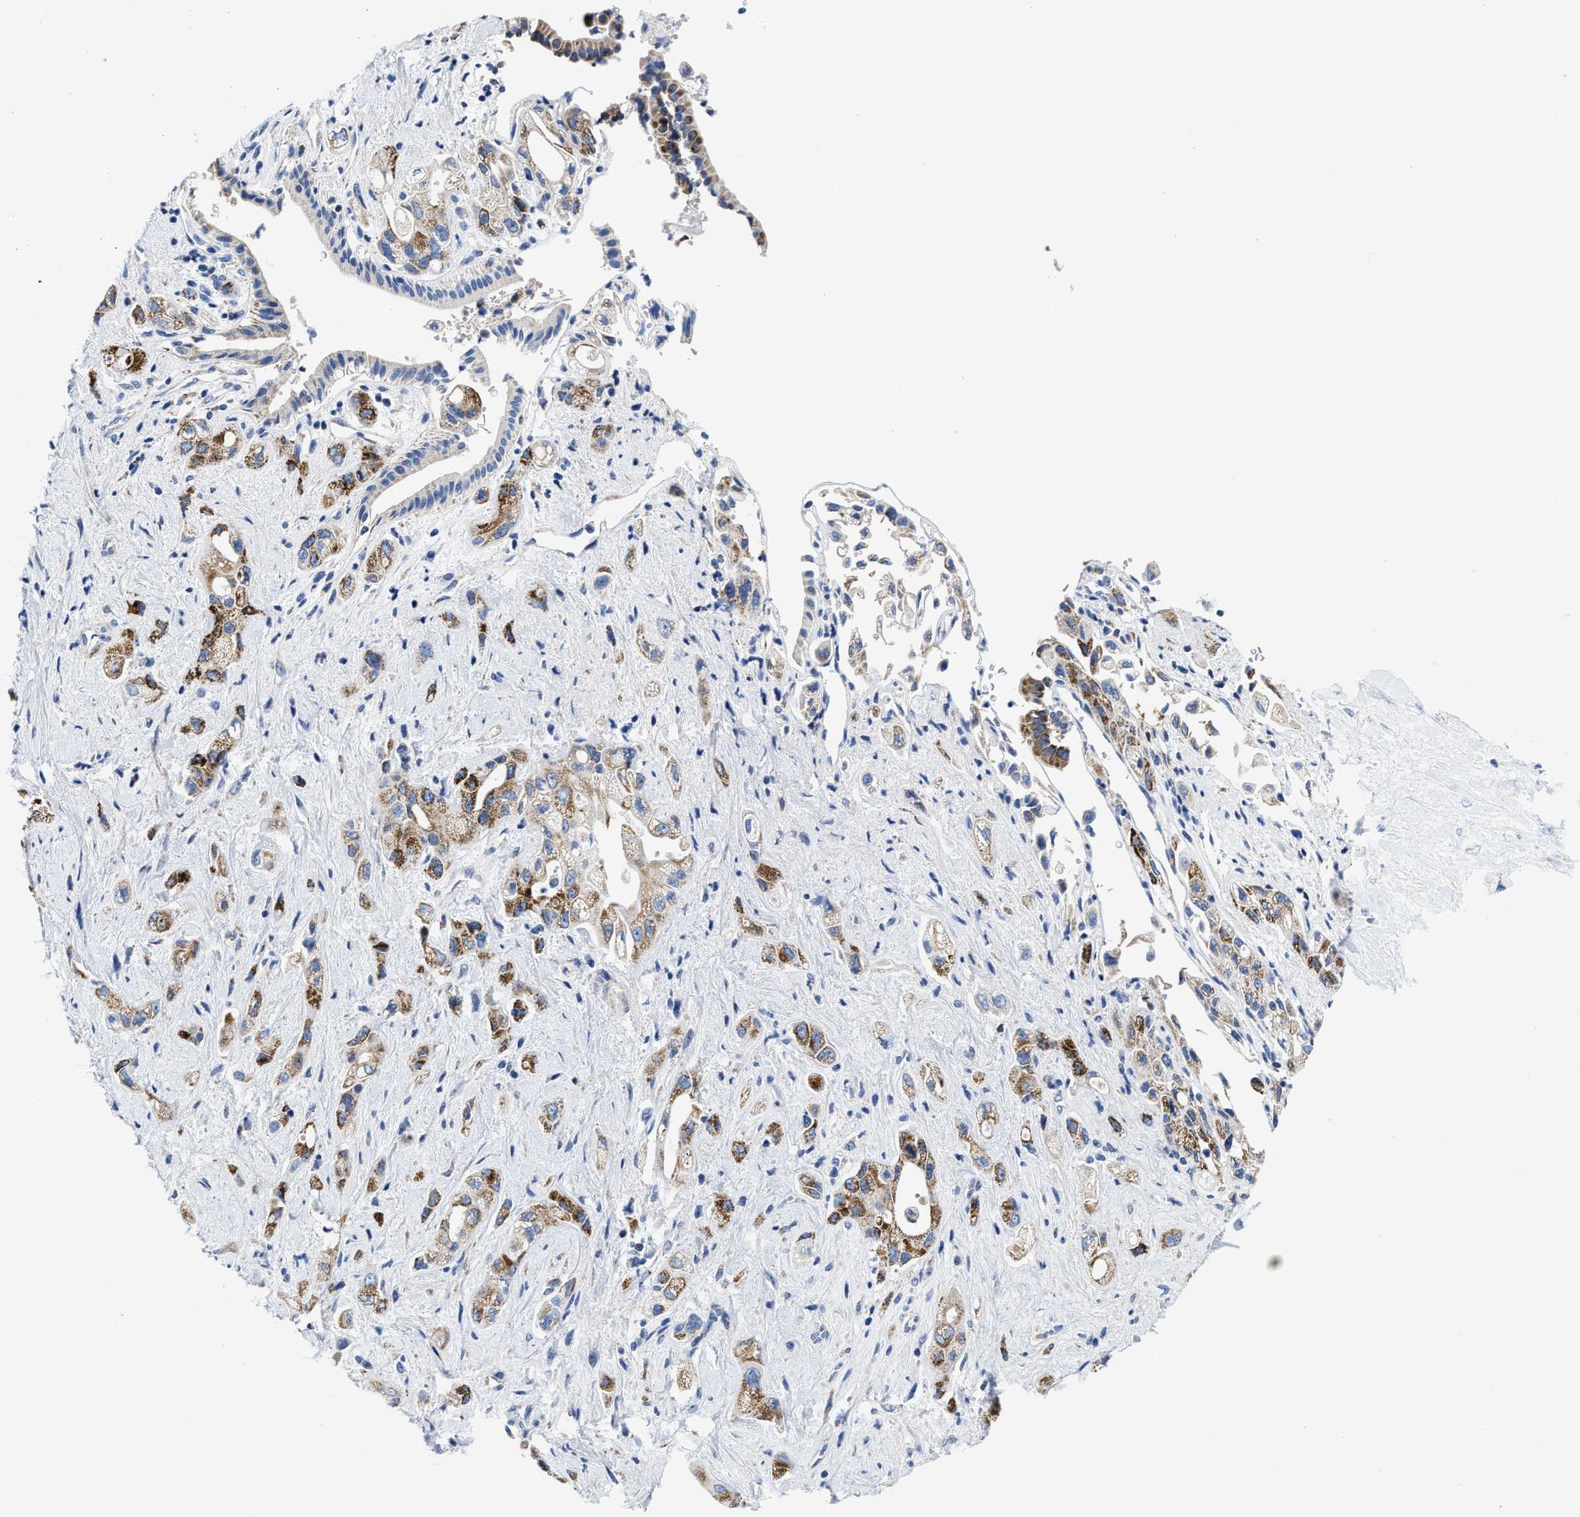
{"staining": {"intensity": "moderate", "quantity": ">75%", "location": "cytoplasmic/membranous"}, "tissue": "pancreatic cancer", "cell_type": "Tumor cells", "image_type": "cancer", "snomed": [{"axis": "morphology", "description": "Adenocarcinoma, NOS"}, {"axis": "topography", "description": "Pancreas"}], "caption": "Pancreatic cancer (adenocarcinoma) stained with a brown dye shows moderate cytoplasmic/membranous positive staining in approximately >75% of tumor cells.", "gene": "TBRG4", "patient": {"sex": "female", "age": 66}}